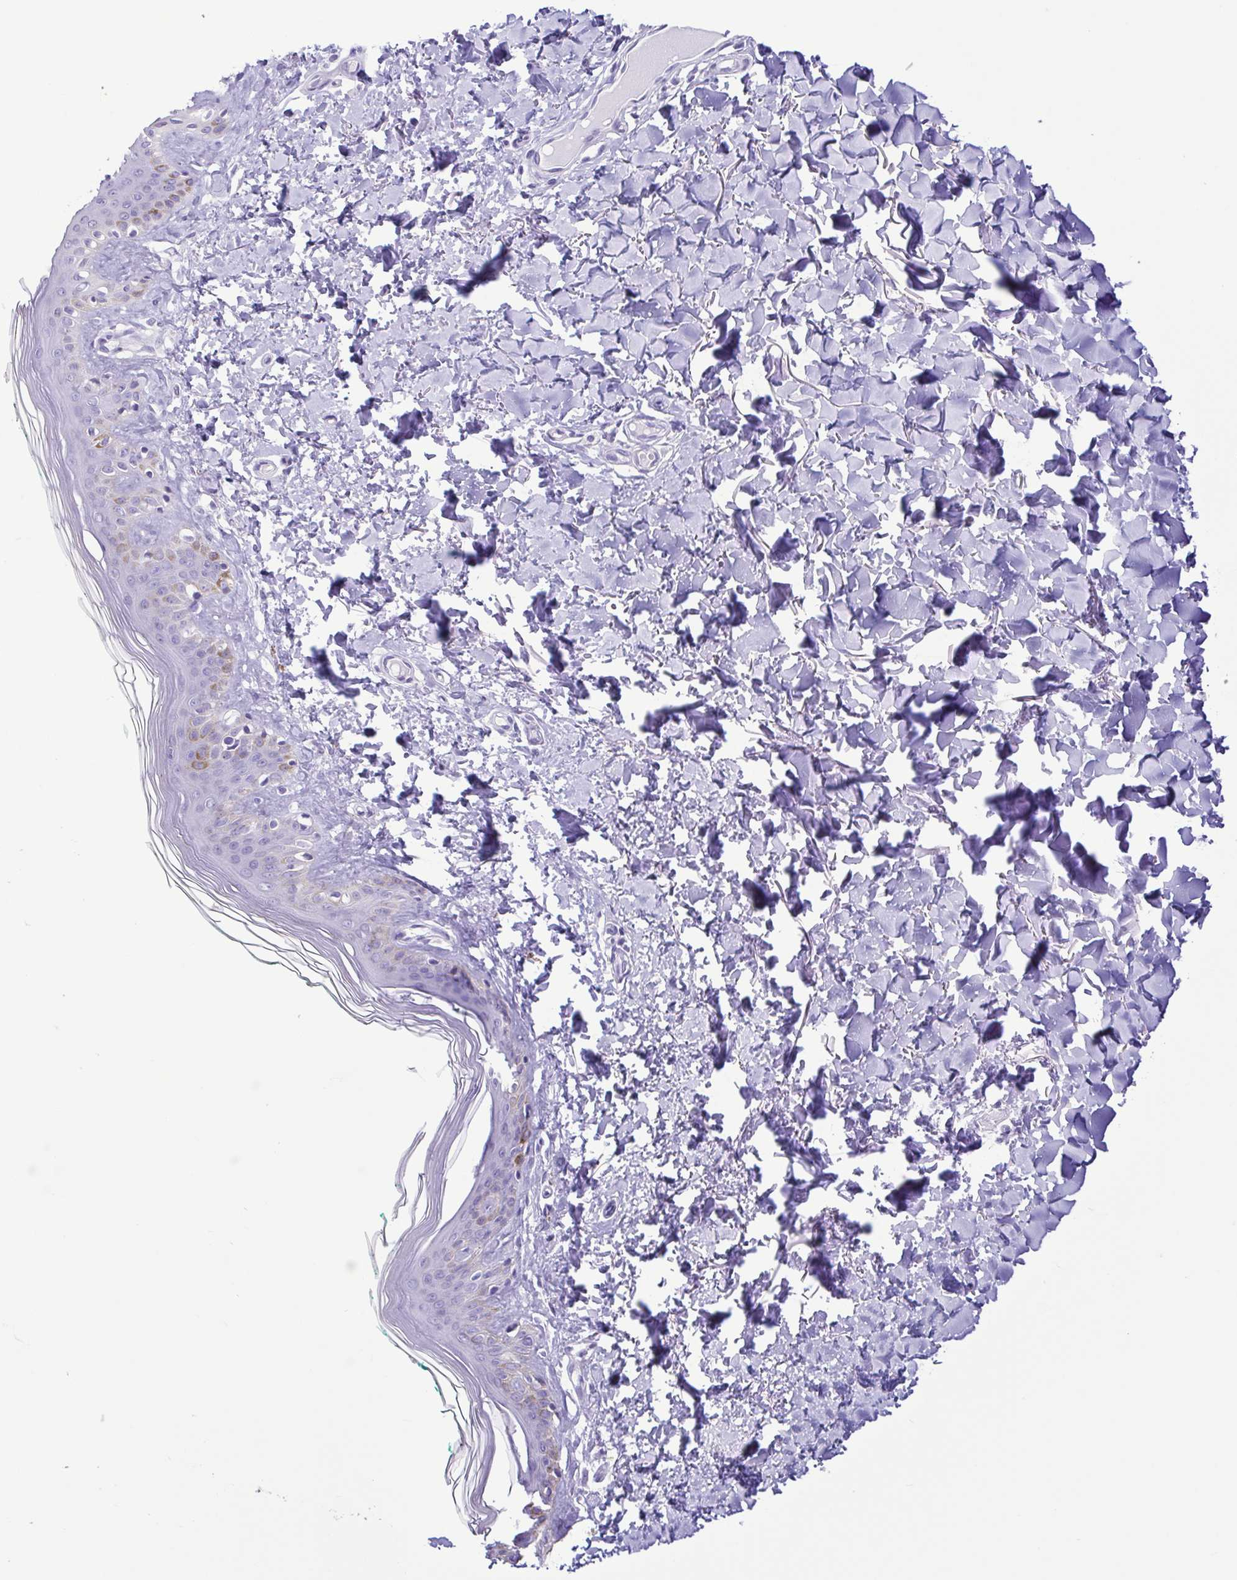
{"staining": {"intensity": "negative", "quantity": "none", "location": "none"}, "tissue": "skin", "cell_type": "Fibroblasts", "image_type": "normal", "snomed": [{"axis": "morphology", "description": "Normal tissue, NOS"}, {"axis": "topography", "description": "Skin"}, {"axis": "topography", "description": "Peripheral nerve tissue"}], "caption": "The micrograph displays no significant positivity in fibroblasts of skin.", "gene": "CBY2", "patient": {"sex": "female", "age": 45}}